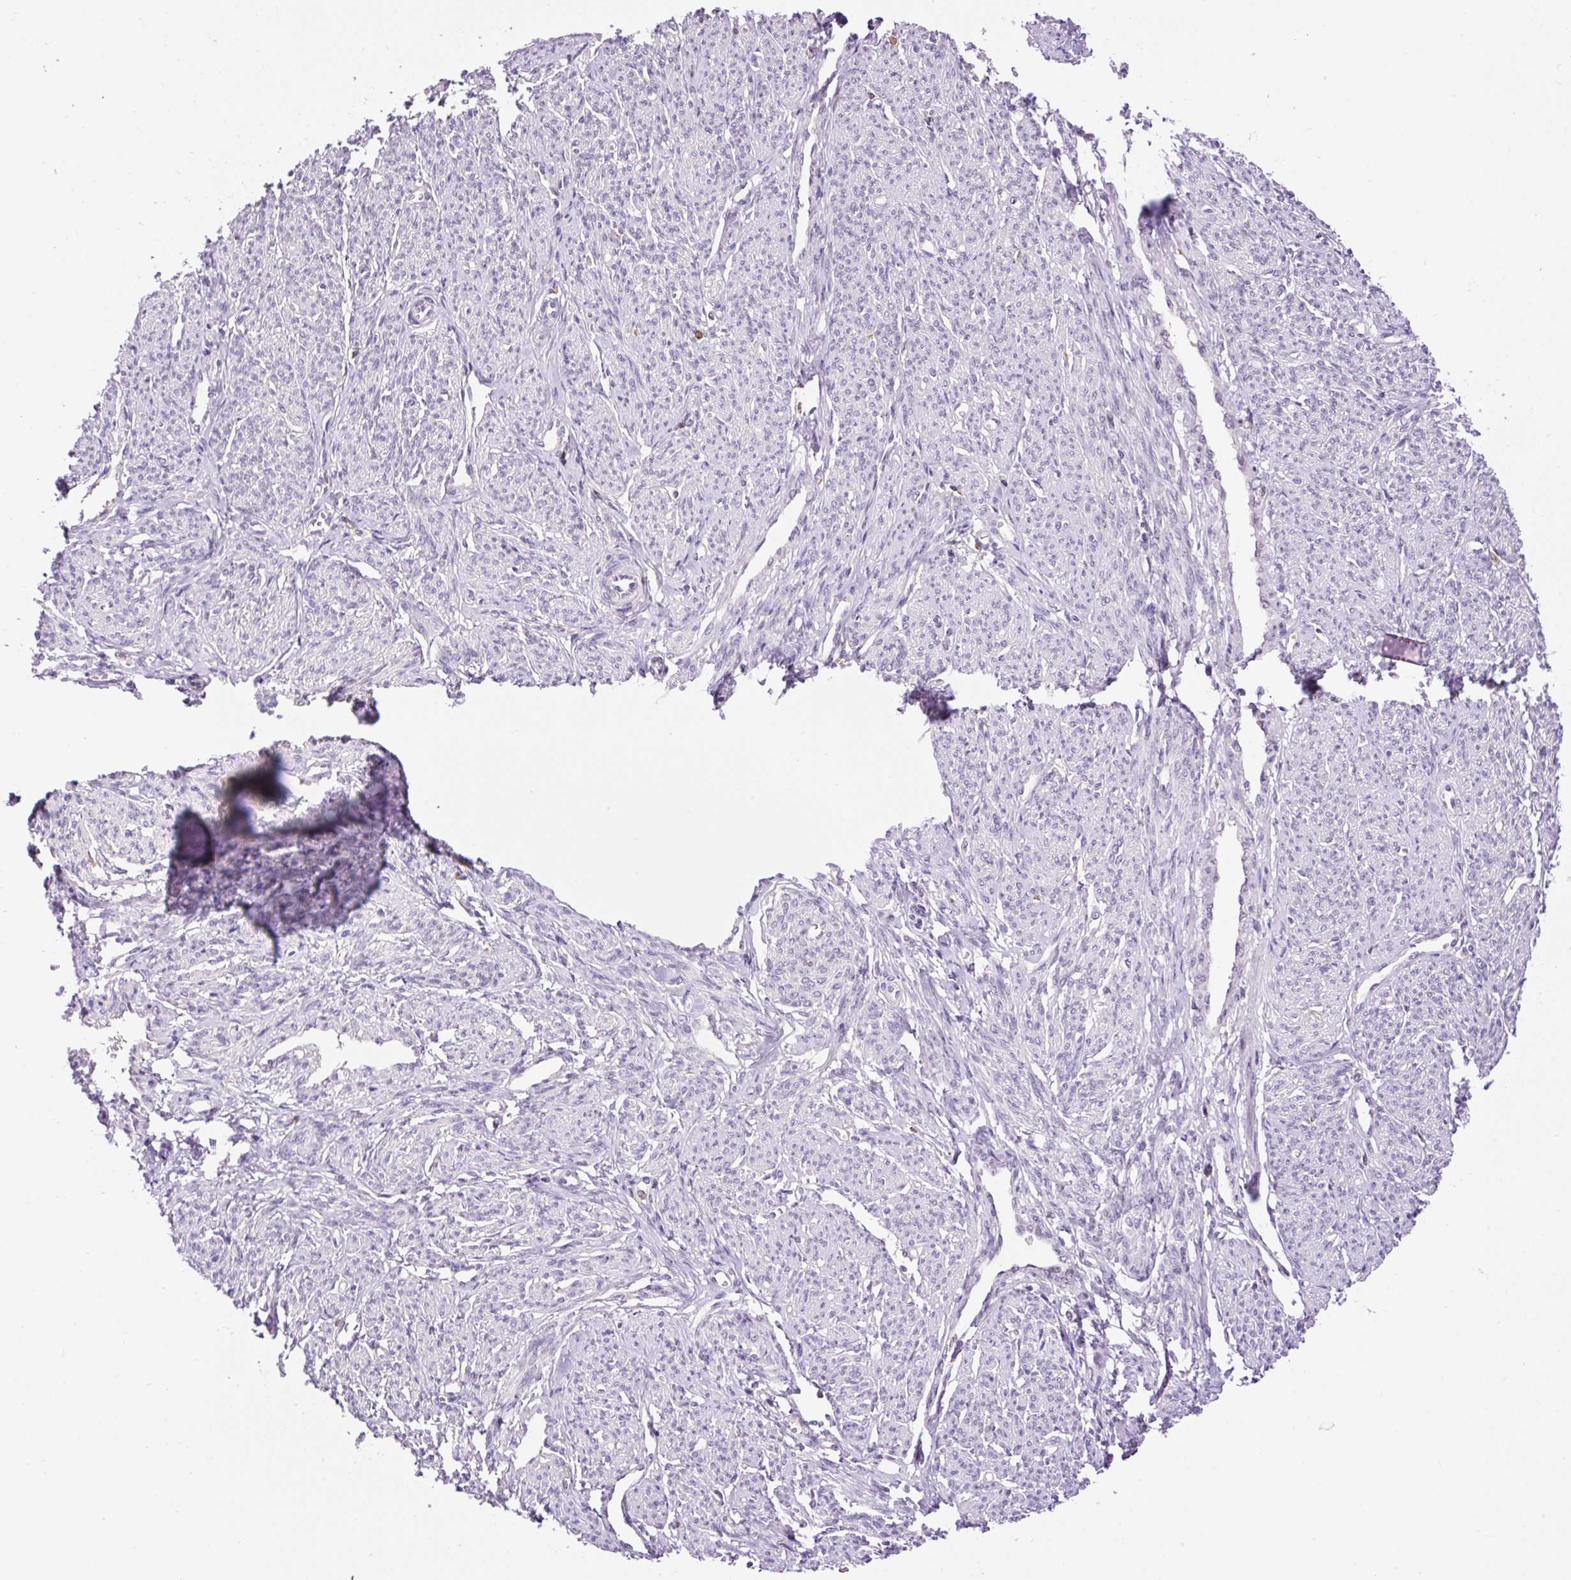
{"staining": {"intensity": "negative", "quantity": "none", "location": "none"}, "tissue": "smooth muscle", "cell_type": "Smooth muscle cells", "image_type": "normal", "snomed": [{"axis": "morphology", "description": "Normal tissue, NOS"}, {"axis": "topography", "description": "Smooth muscle"}], "caption": "Immunohistochemistry image of benign smooth muscle stained for a protein (brown), which exhibits no expression in smooth muscle cells.", "gene": "CARD11", "patient": {"sex": "female", "age": 65}}